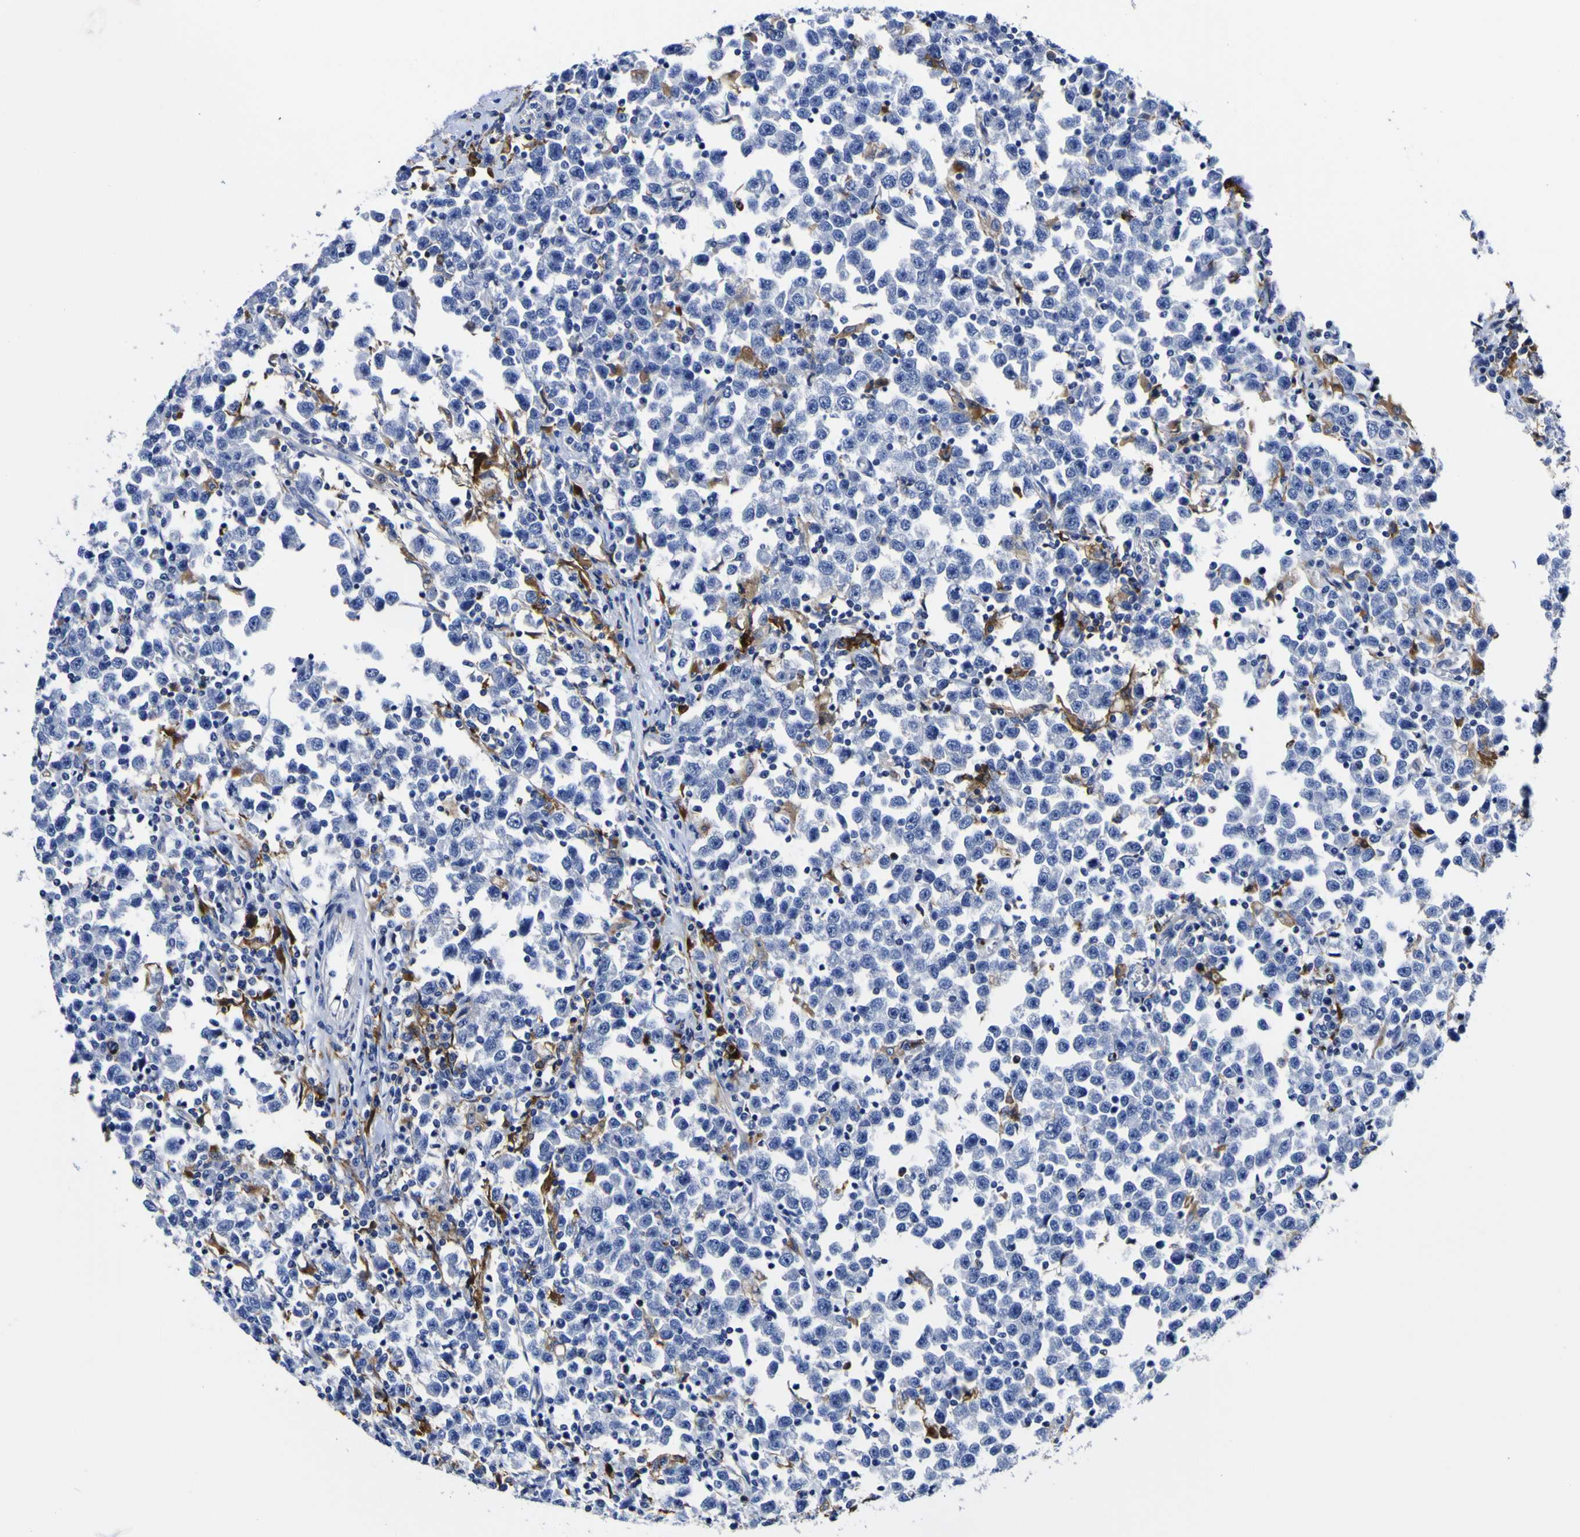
{"staining": {"intensity": "strong", "quantity": "<25%", "location": "cytoplasmic/membranous"}, "tissue": "testis cancer", "cell_type": "Tumor cells", "image_type": "cancer", "snomed": [{"axis": "morphology", "description": "Seminoma, NOS"}, {"axis": "topography", "description": "Testis"}], "caption": "Brown immunohistochemical staining in human testis cancer displays strong cytoplasmic/membranous staining in approximately <25% of tumor cells.", "gene": "HLA-DQA1", "patient": {"sex": "male", "age": 43}}